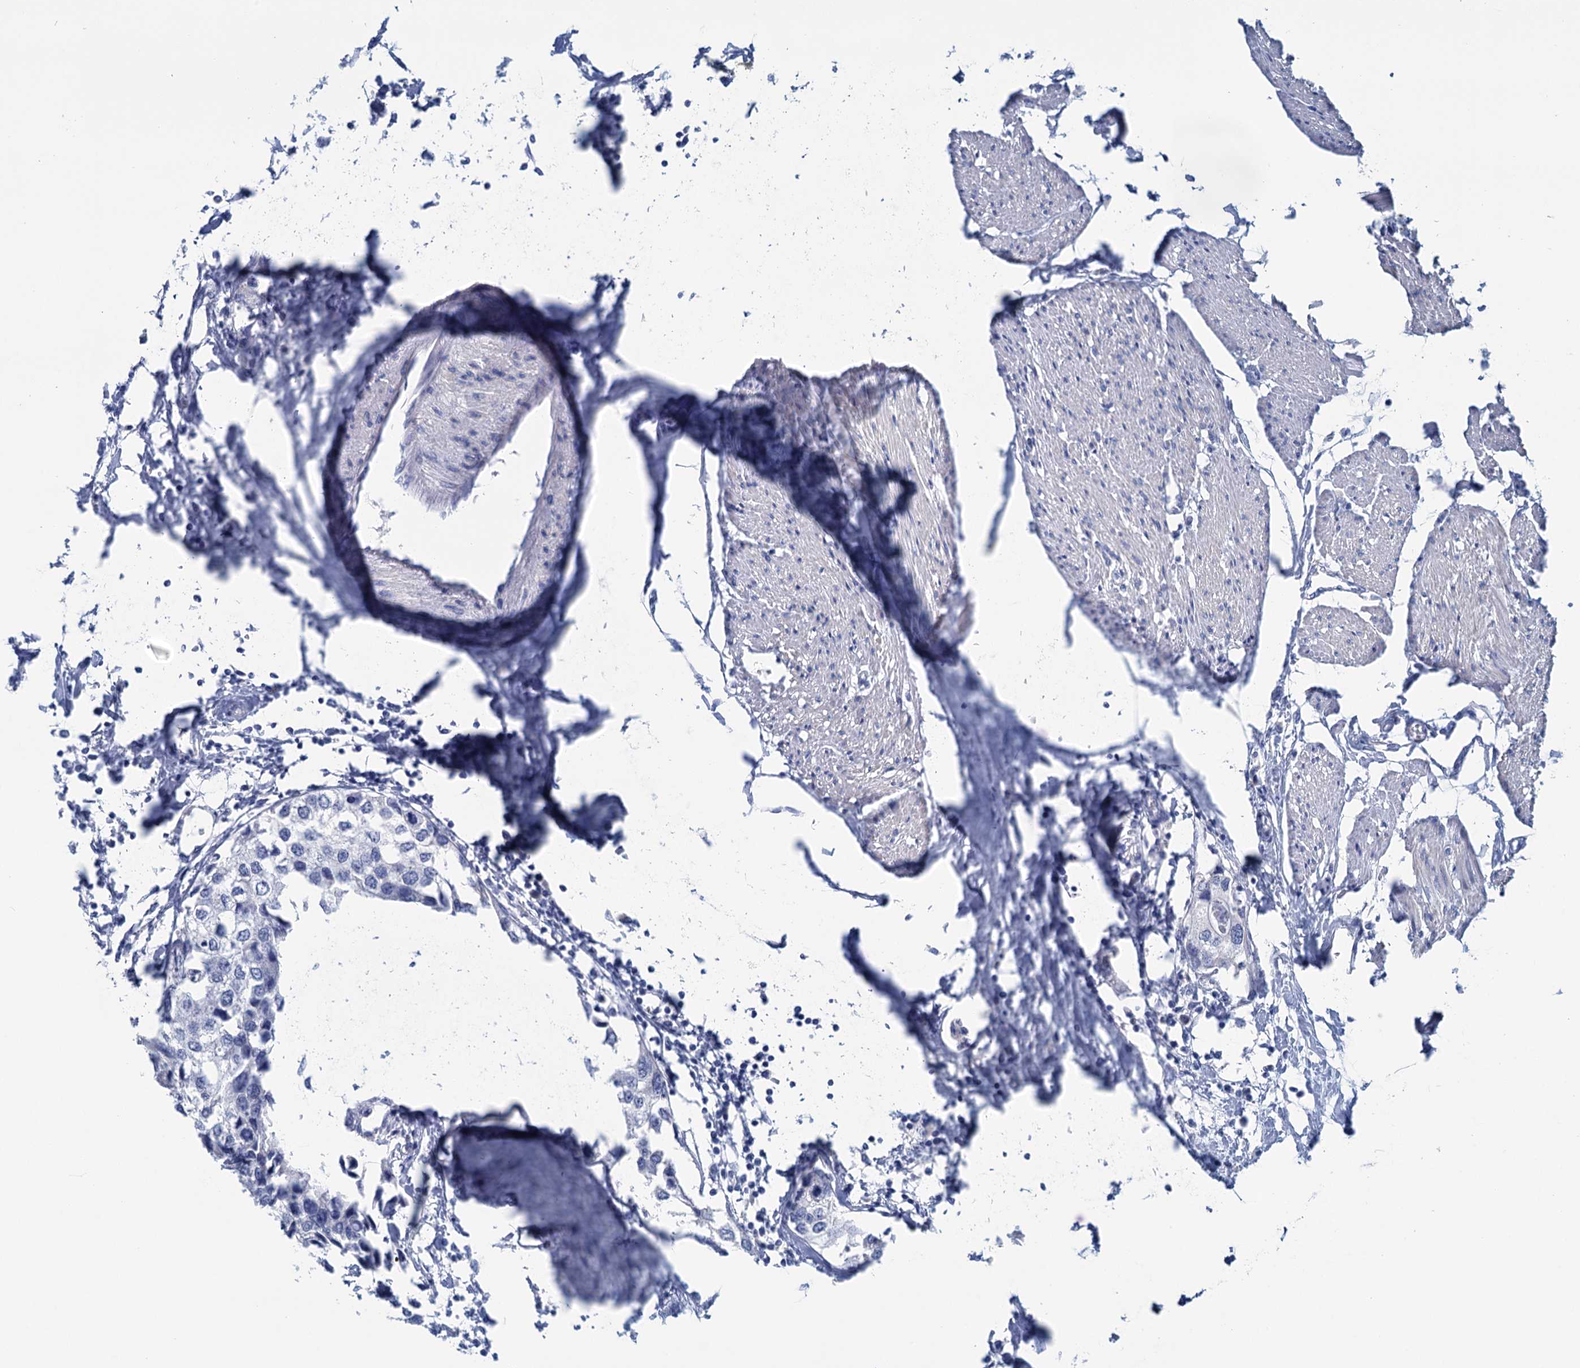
{"staining": {"intensity": "negative", "quantity": "none", "location": "none"}, "tissue": "urothelial cancer", "cell_type": "Tumor cells", "image_type": "cancer", "snomed": [{"axis": "morphology", "description": "Urothelial carcinoma, High grade"}, {"axis": "topography", "description": "Urinary bladder"}], "caption": "Tumor cells are negative for protein expression in human high-grade urothelial carcinoma.", "gene": "MYOZ3", "patient": {"sex": "male", "age": 64}}